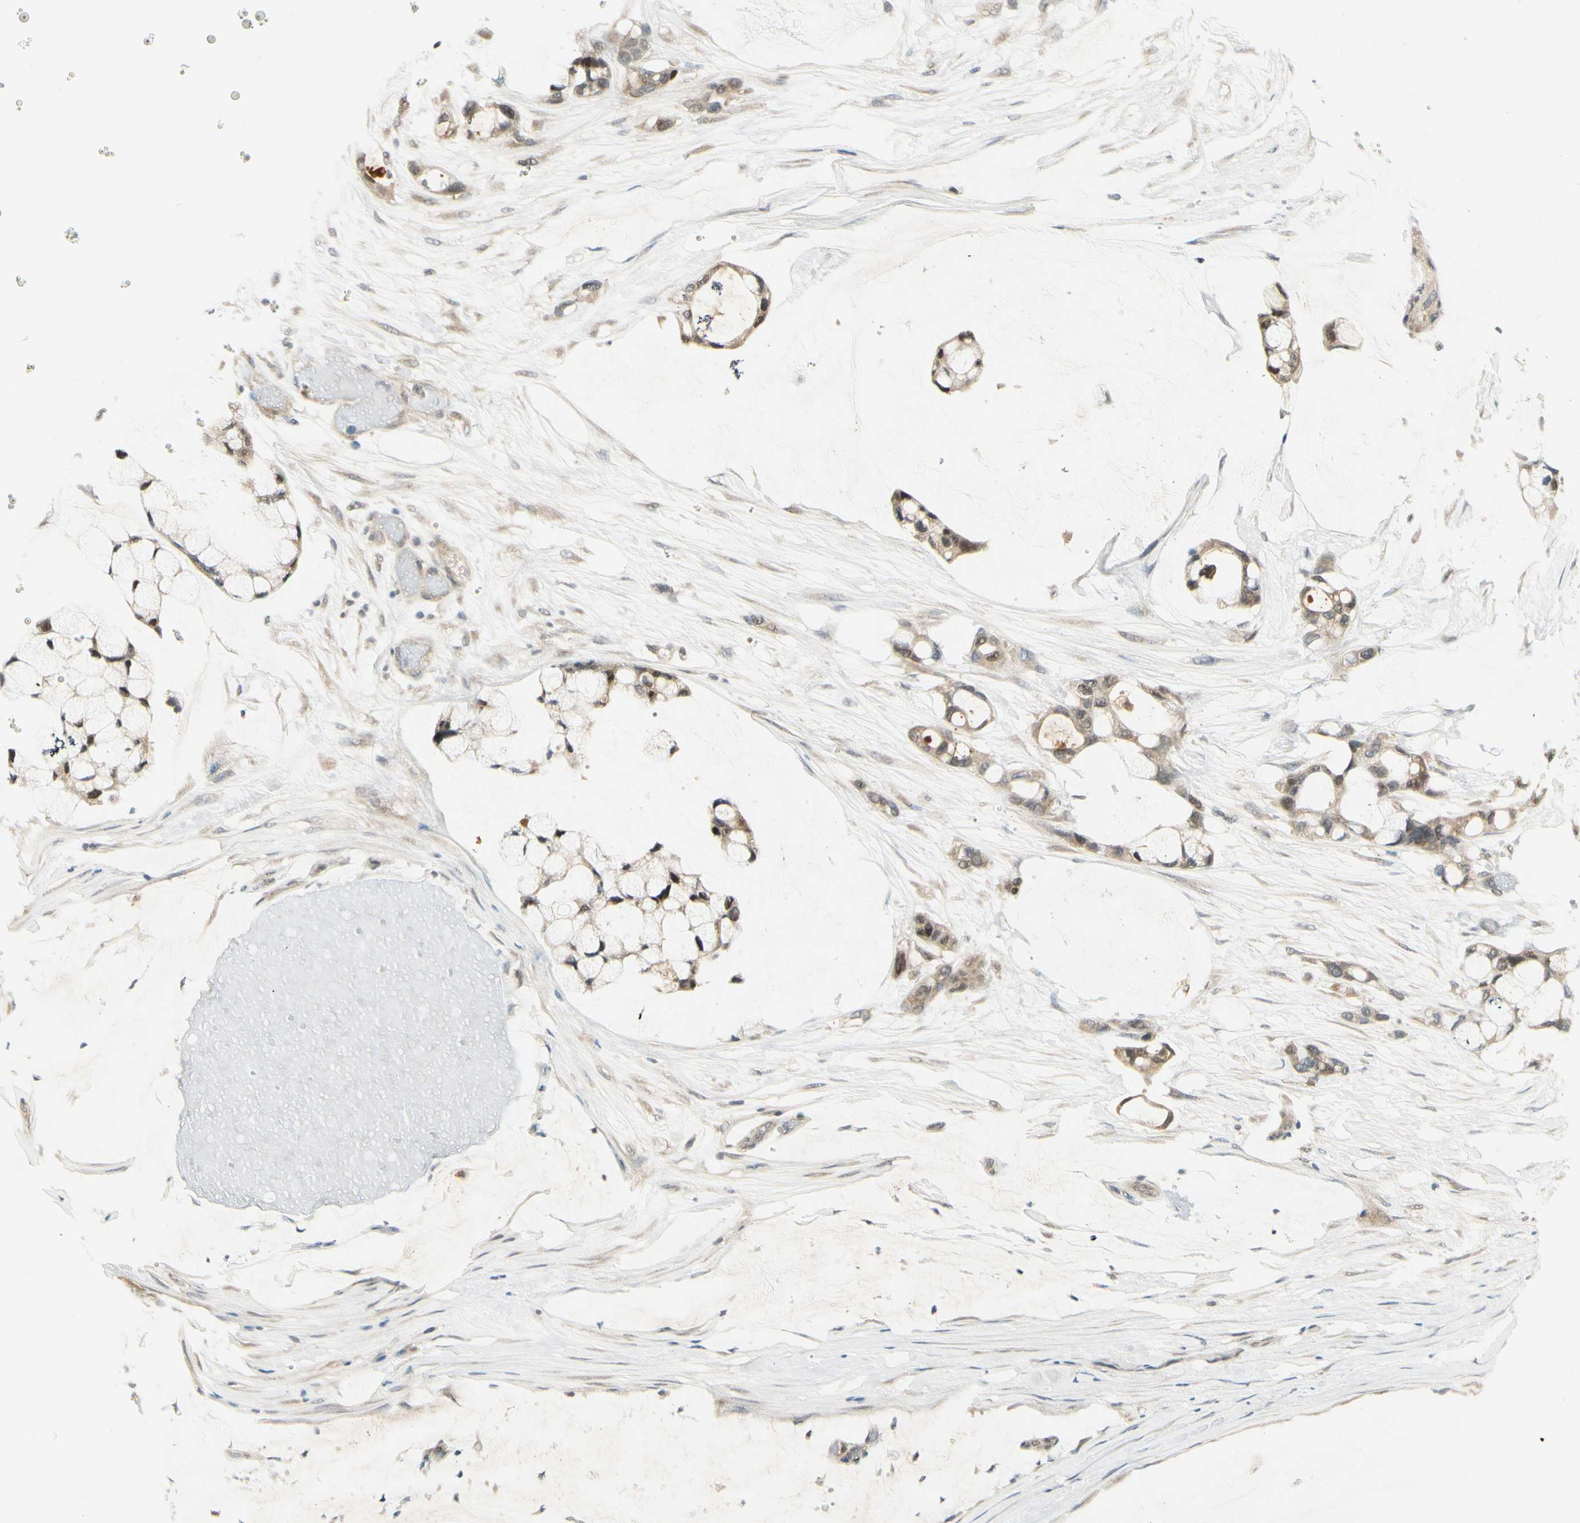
{"staining": {"intensity": "moderate", "quantity": ">75%", "location": "cytoplasmic/membranous,nuclear"}, "tissue": "ovarian cancer", "cell_type": "Tumor cells", "image_type": "cancer", "snomed": [{"axis": "morphology", "description": "Cystadenocarcinoma, mucinous, NOS"}, {"axis": "topography", "description": "Ovary"}], "caption": "Immunohistochemical staining of ovarian cancer (mucinous cystadenocarcinoma) reveals medium levels of moderate cytoplasmic/membranous and nuclear staining in approximately >75% of tumor cells.", "gene": "EPHB3", "patient": {"sex": "female", "age": 39}}